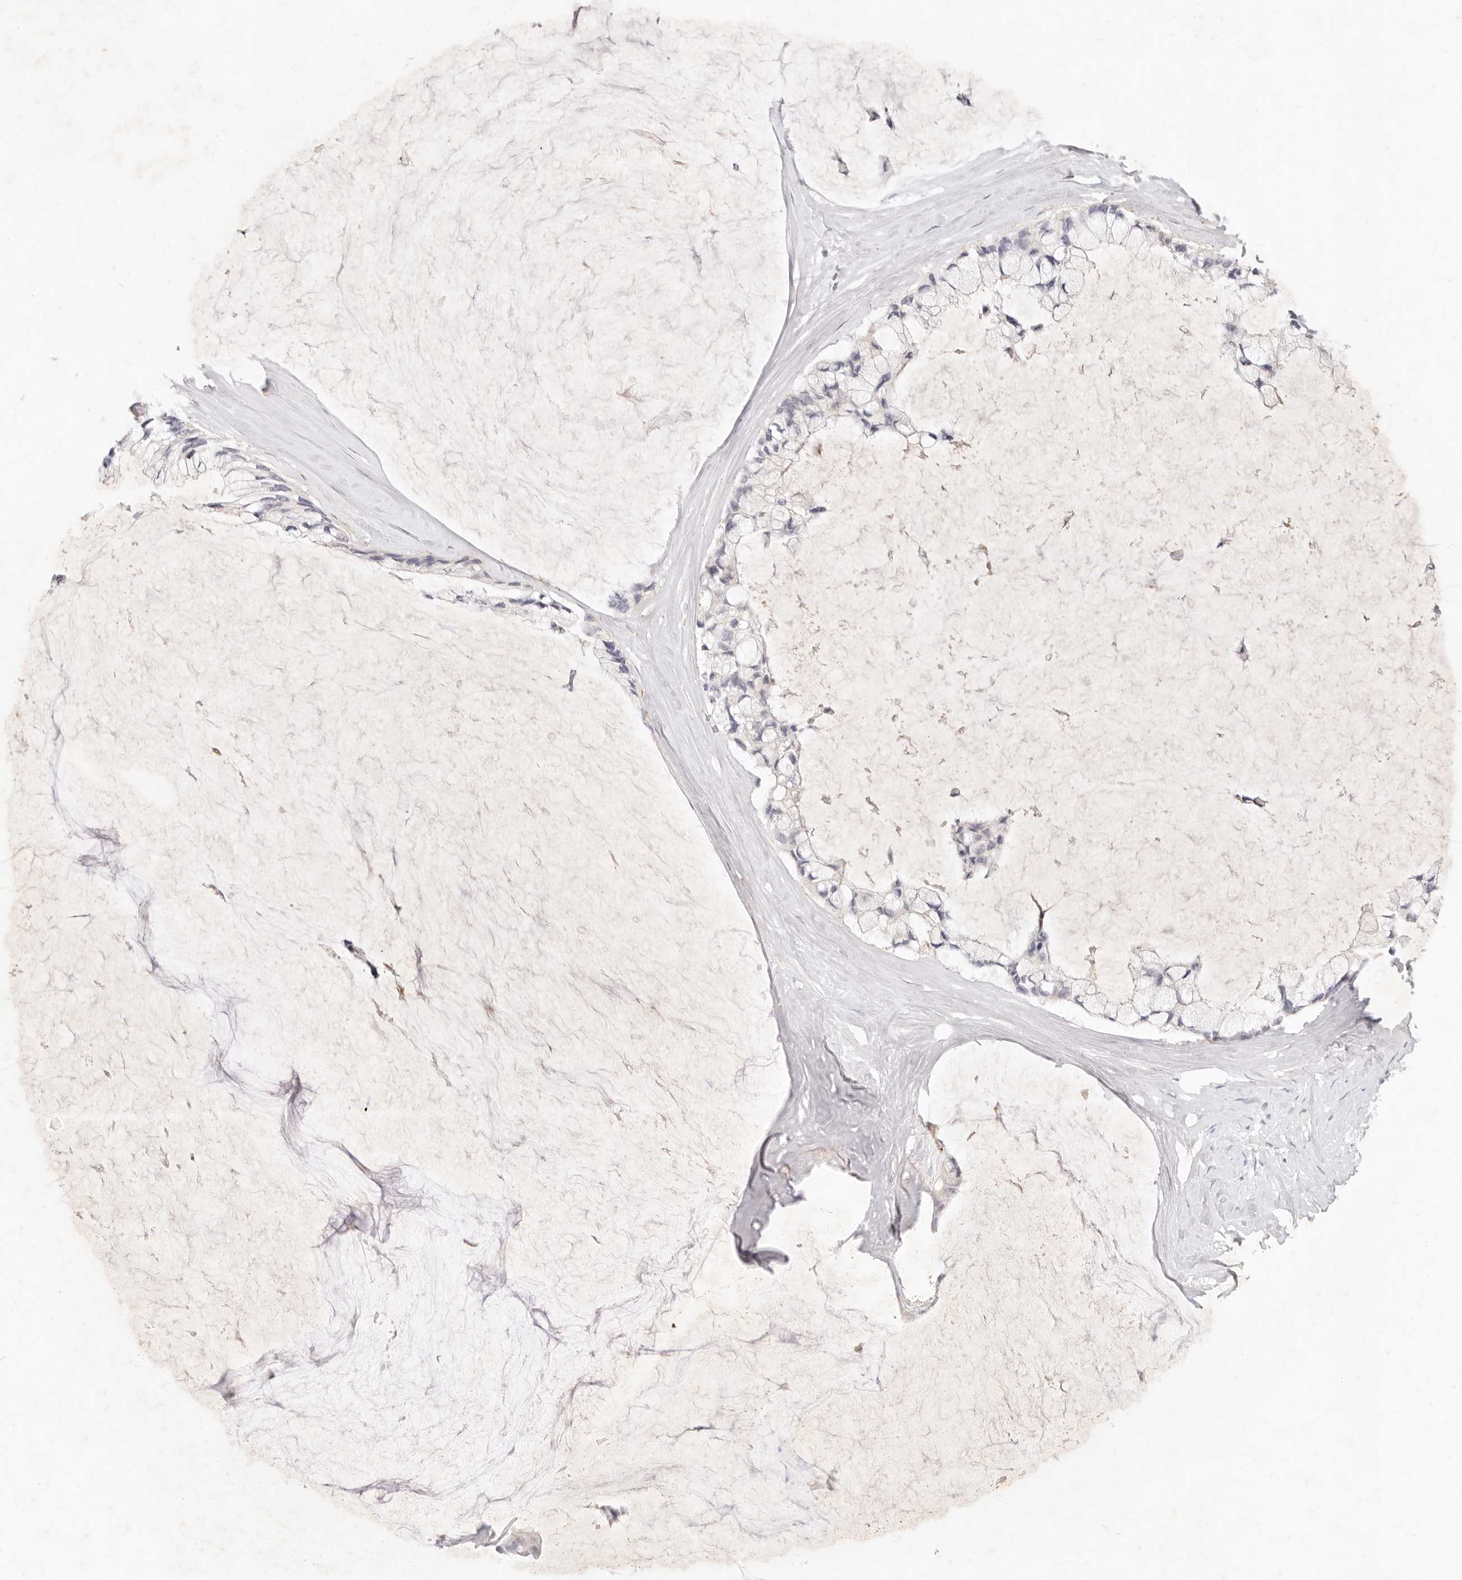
{"staining": {"intensity": "negative", "quantity": "none", "location": "none"}, "tissue": "ovarian cancer", "cell_type": "Tumor cells", "image_type": "cancer", "snomed": [{"axis": "morphology", "description": "Cystadenocarcinoma, mucinous, NOS"}, {"axis": "topography", "description": "Ovary"}], "caption": "DAB immunohistochemical staining of mucinous cystadenocarcinoma (ovarian) exhibits no significant positivity in tumor cells.", "gene": "GPR84", "patient": {"sex": "female", "age": 39}}